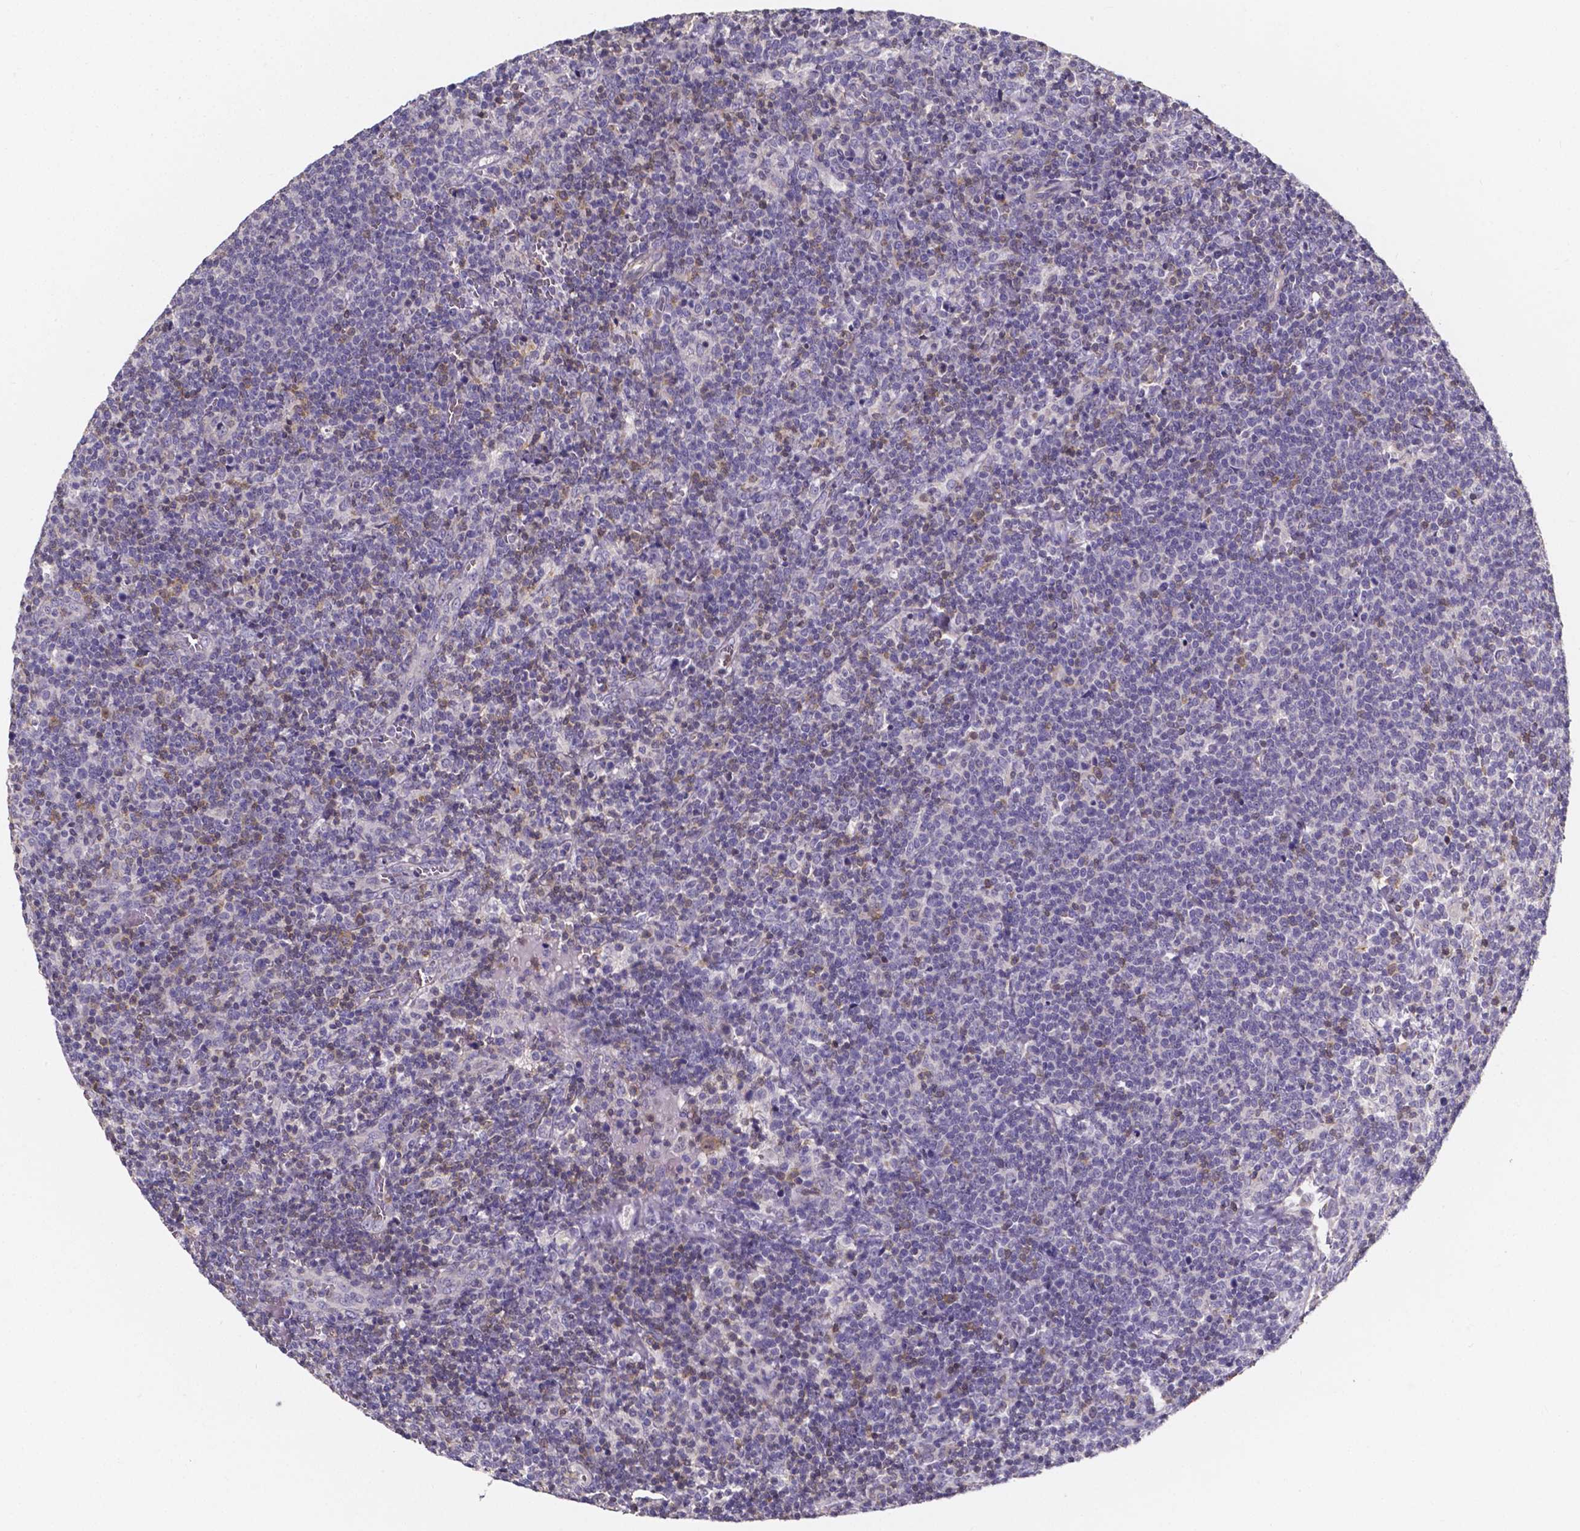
{"staining": {"intensity": "negative", "quantity": "none", "location": "none"}, "tissue": "lymphoma", "cell_type": "Tumor cells", "image_type": "cancer", "snomed": [{"axis": "morphology", "description": "Malignant lymphoma, non-Hodgkin's type, High grade"}, {"axis": "topography", "description": "Lymph node"}], "caption": "High magnification brightfield microscopy of high-grade malignant lymphoma, non-Hodgkin's type stained with DAB (brown) and counterstained with hematoxylin (blue): tumor cells show no significant positivity.", "gene": "THEMIS", "patient": {"sex": "male", "age": 61}}